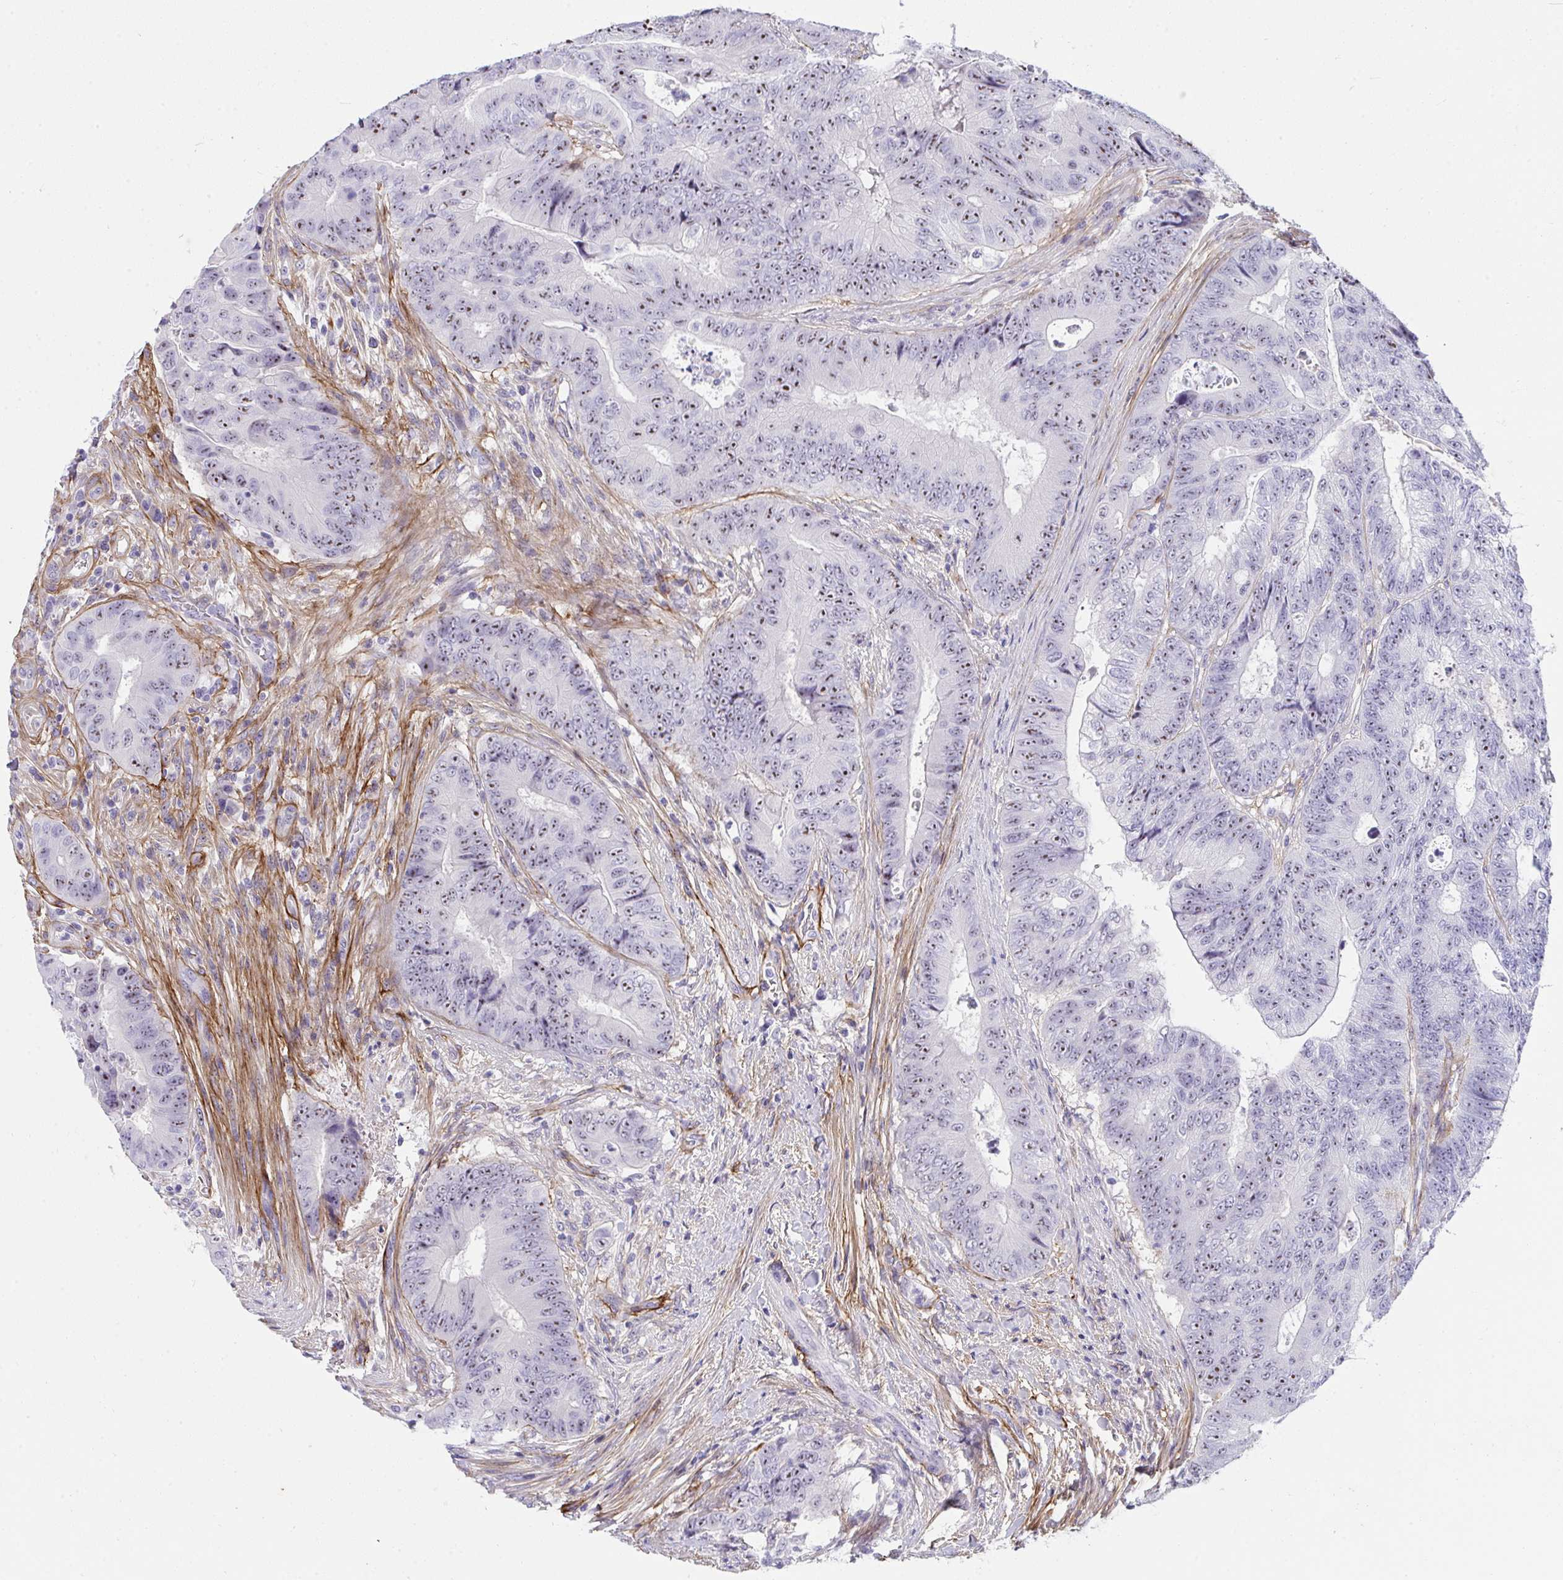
{"staining": {"intensity": "moderate", "quantity": "25%-75%", "location": "nuclear"}, "tissue": "colorectal cancer", "cell_type": "Tumor cells", "image_type": "cancer", "snomed": [{"axis": "morphology", "description": "Adenocarcinoma, NOS"}, {"axis": "topography", "description": "Colon"}], "caption": "Protein expression by immunohistochemistry demonstrates moderate nuclear staining in approximately 25%-75% of tumor cells in colorectal adenocarcinoma.", "gene": "LHFPL6", "patient": {"sex": "female", "age": 48}}